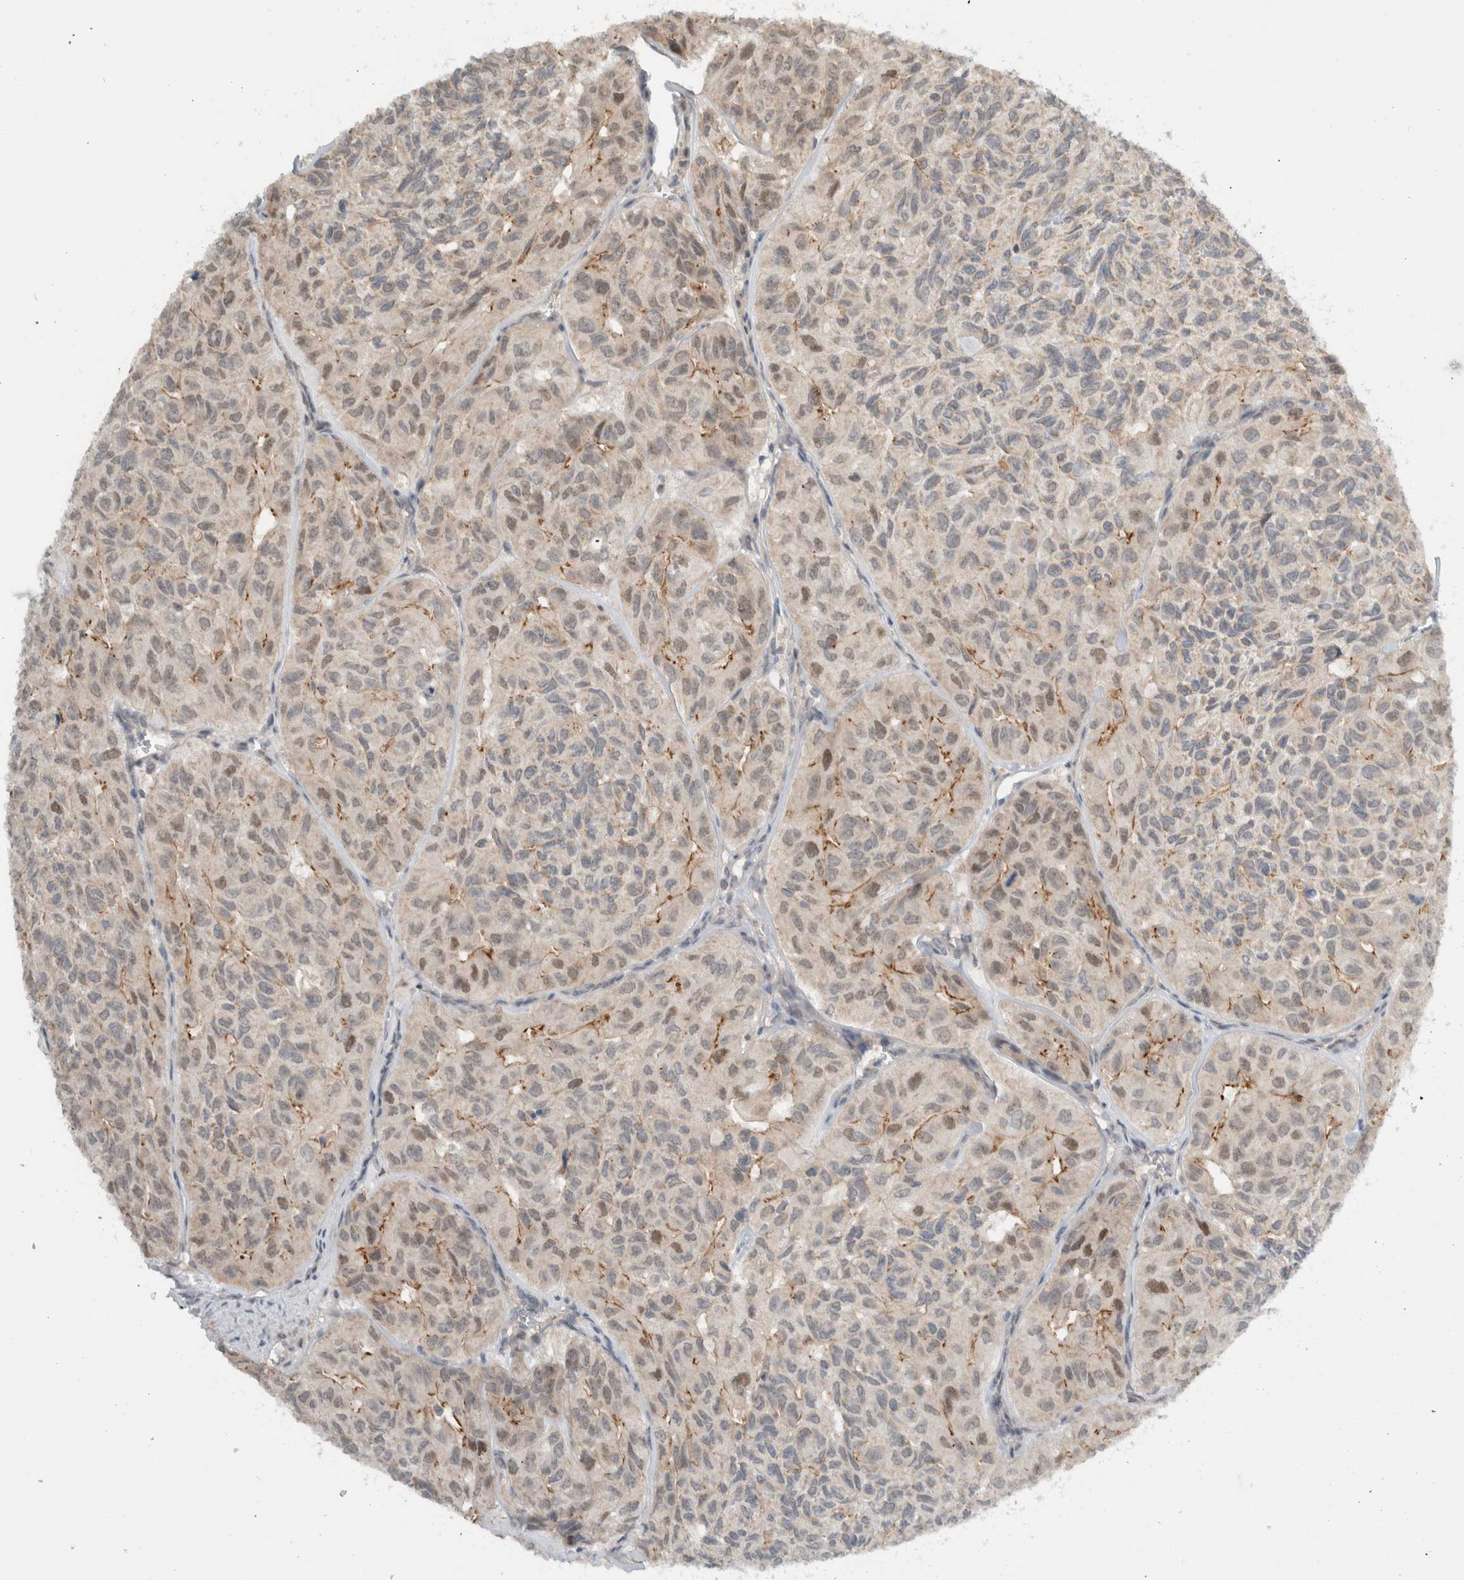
{"staining": {"intensity": "weak", "quantity": ">75%", "location": "cytoplasmic/membranous,nuclear"}, "tissue": "head and neck cancer", "cell_type": "Tumor cells", "image_type": "cancer", "snomed": [{"axis": "morphology", "description": "Adenocarcinoma, NOS"}, {"axis": "topography", "description": "Salivary gland, NOS"}, {"axis": "topography", "description": "Head-Neck"}], "caption": "A low amount of weak cytoplasmic/membranous and nuclear positivity is identified in approximately >75% of tumor cells in head and neck cancer tissue.", "gene": "MPRIP", "patient": {"sex": "female", "age": 76}}